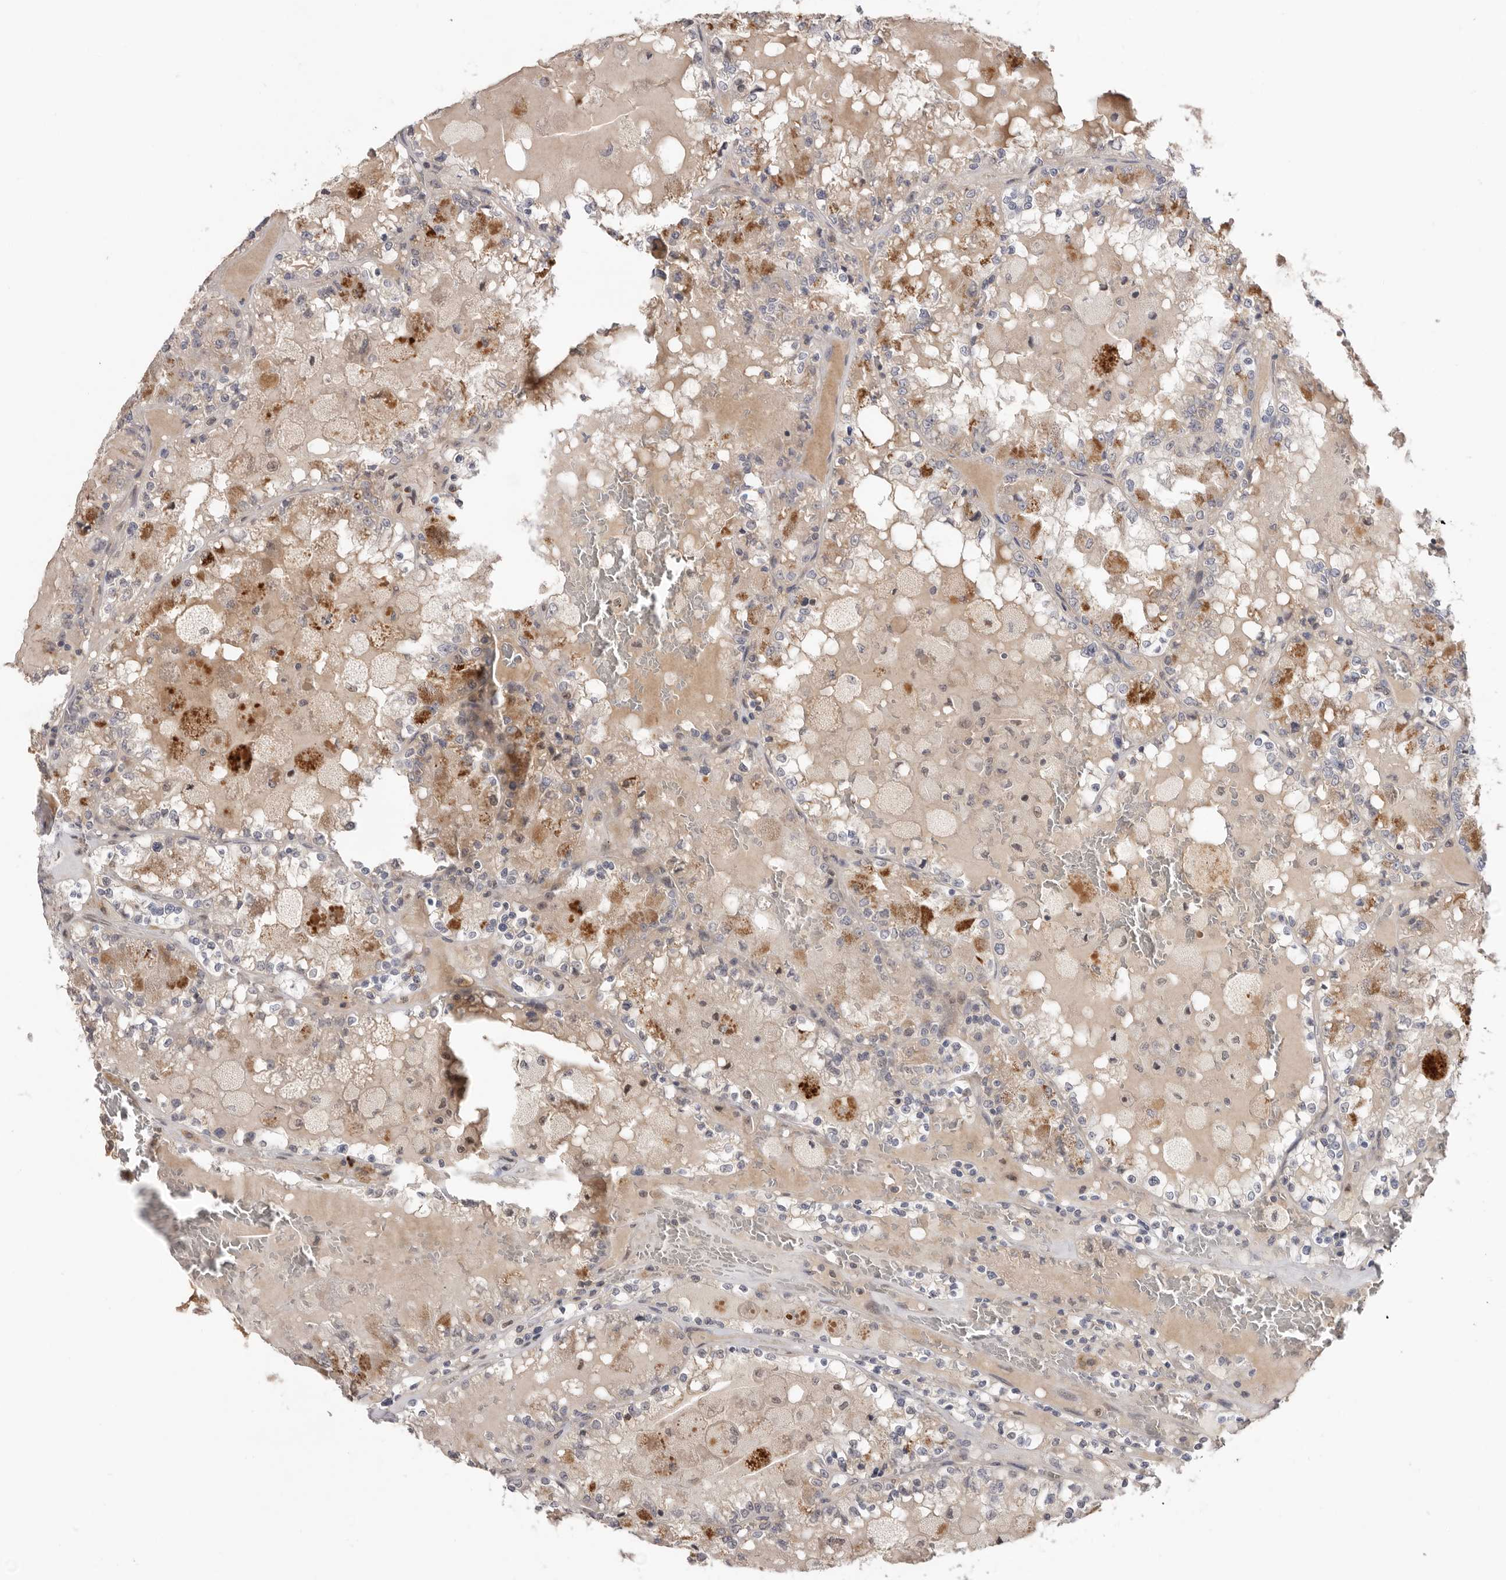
{"staining": {"intensity": "moderate", "quantity": "<25%", "location": "cytoplasmic/membranous"}, "tissue": "renal cancer", "cell_type": "Tumor cells", "image_type": "cancer", "snomed": [{"axis": "morphology", "description": "Adenocarcinoma, NOS"}, {"axis": "topography", "description": "Kidney"}], "caption": "Brown immunohistochemical staining in renal cancer (adenocarcinoma) demonstrates moderate cytoplasmic/membranous staining in approximately <25% of tumor cells.", "gene": "BRCA2", "patient": {"sex": "female", "age": 56}}